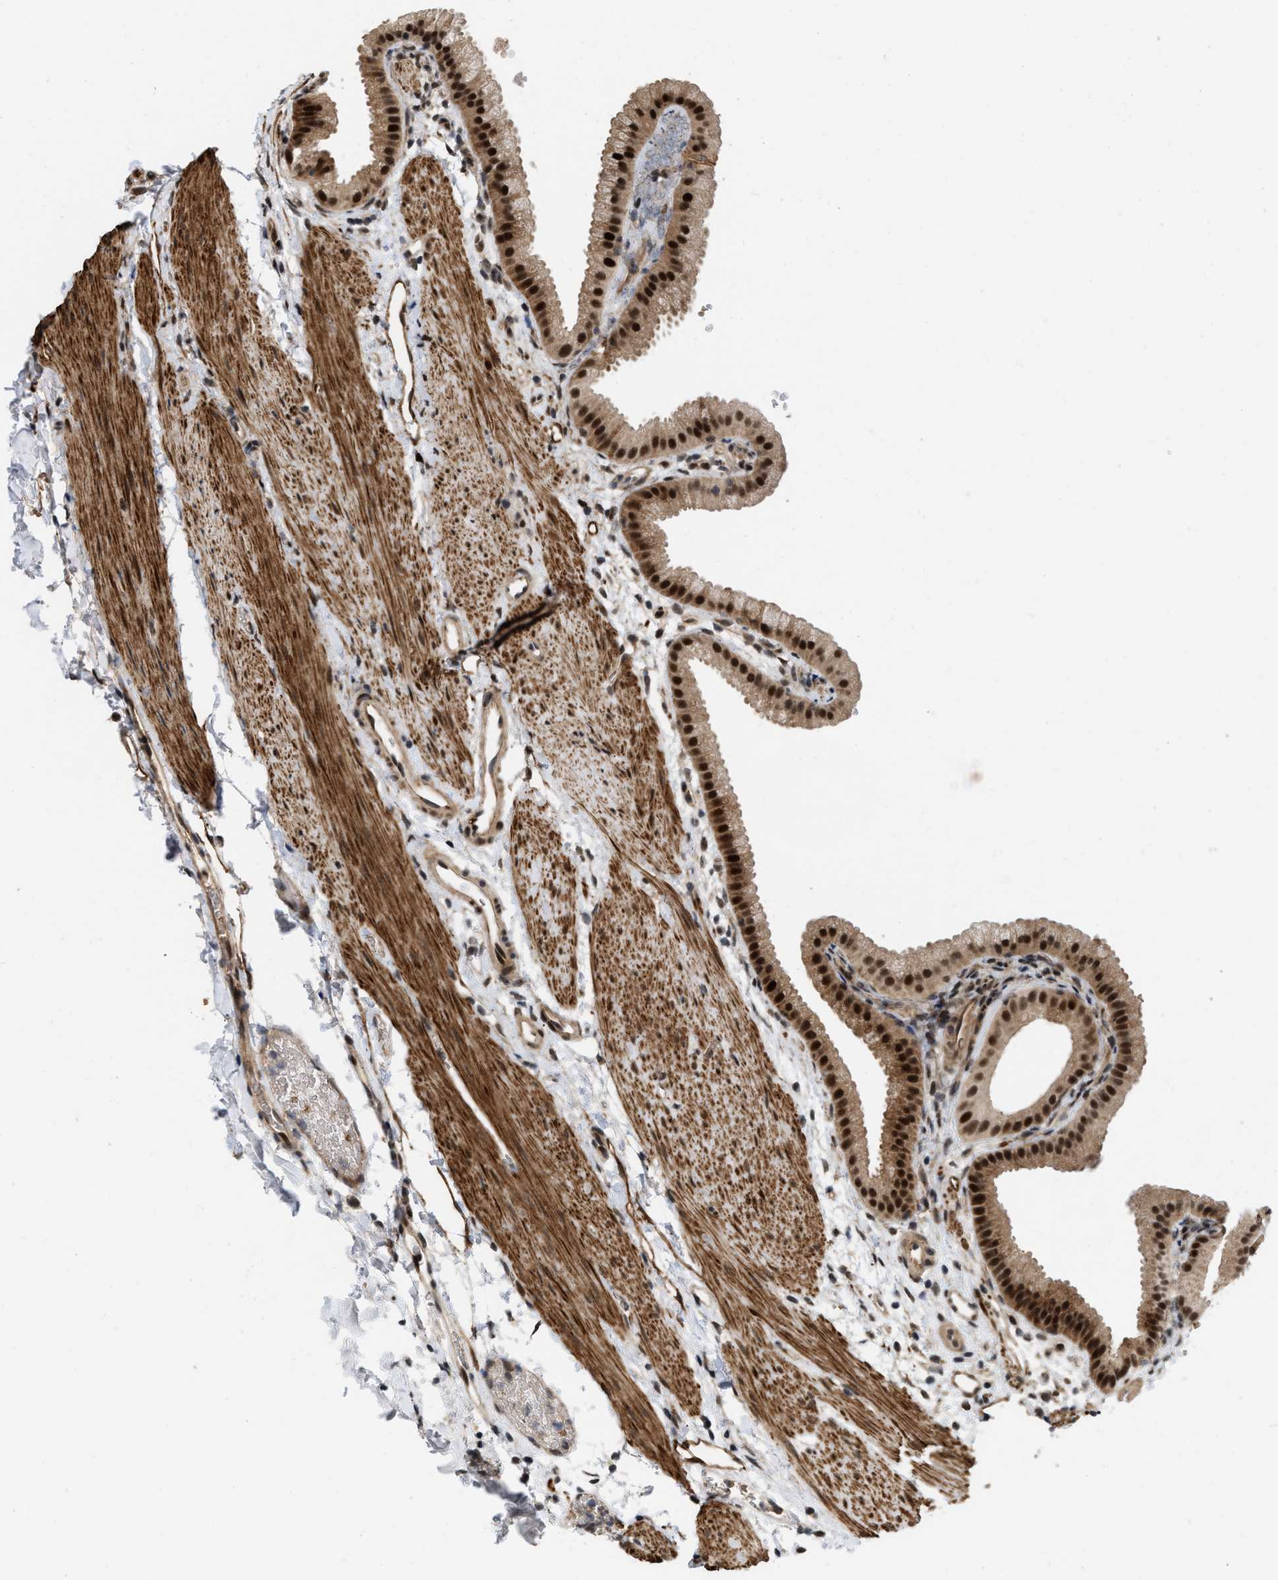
{"staining": {"intensity": "strong", "quantity": ">75%", "location": "nuclear"}, "tissue": "gallbladder", "cell_type": "Glandular cells", "image_type": "normal", "snomed": [{"axis": "morphology", "description": "Normal tissue, NOS"}, {"axis": "topography", "description": "Gallbladder"}], "caption": "IHC histopathology image of normal gallbladder: human gallbladder stained using immunohistochemistry (IHC) shows high levels of strong protein expression localized specifically in the nuclear of glandular cells, appearing as a nuclear brown color.", "gene": "ANKRD11", "patient": {"sex": "female", "age": 64}}